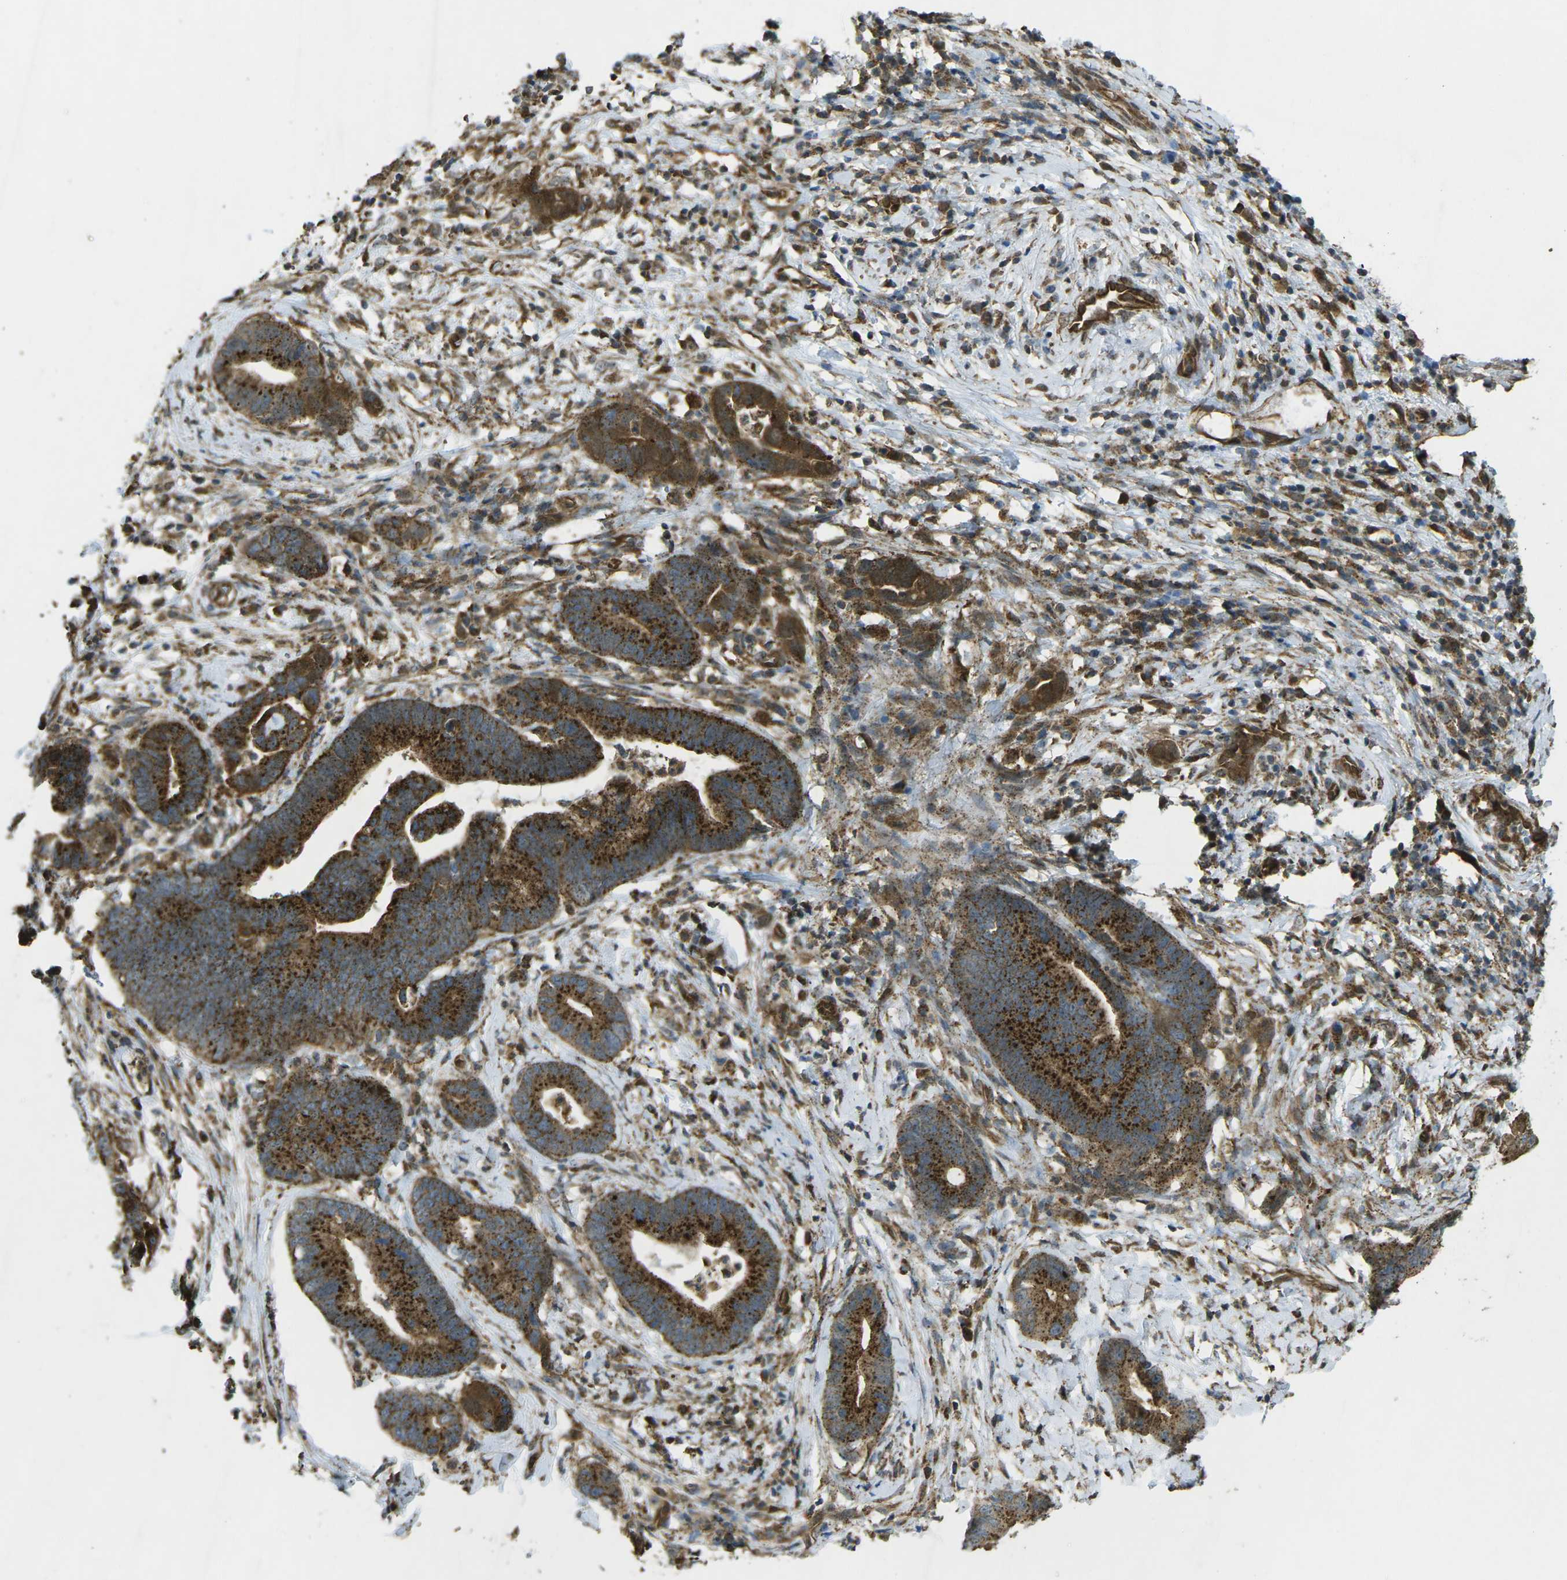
{"staining": {"intensity": "strong", "quantity": ">75%", "location": "cytoplasmic/membranous"}, "tissue": "cervical cancer", "cell_type": "Tumor cells", "image_type": "cancer", "snomed": [{"axis": "morphology", "description": "Adenocarcinoma, NOS"}, {"axis": "topography", "description": "Cervix"}], "caption": "Immunohistochemical staining of adenocarcinoma (cervical) shows high levels of strong cytoplasmic/membranous protein expression in approximately >75% of tumor cells. Using DAB (brown) and hematoxylin (blue) stains, captured at high magnification using brightfield microscopy.", "gene": "CHMP3", "patient": {"sex": "female", "age": 44}}